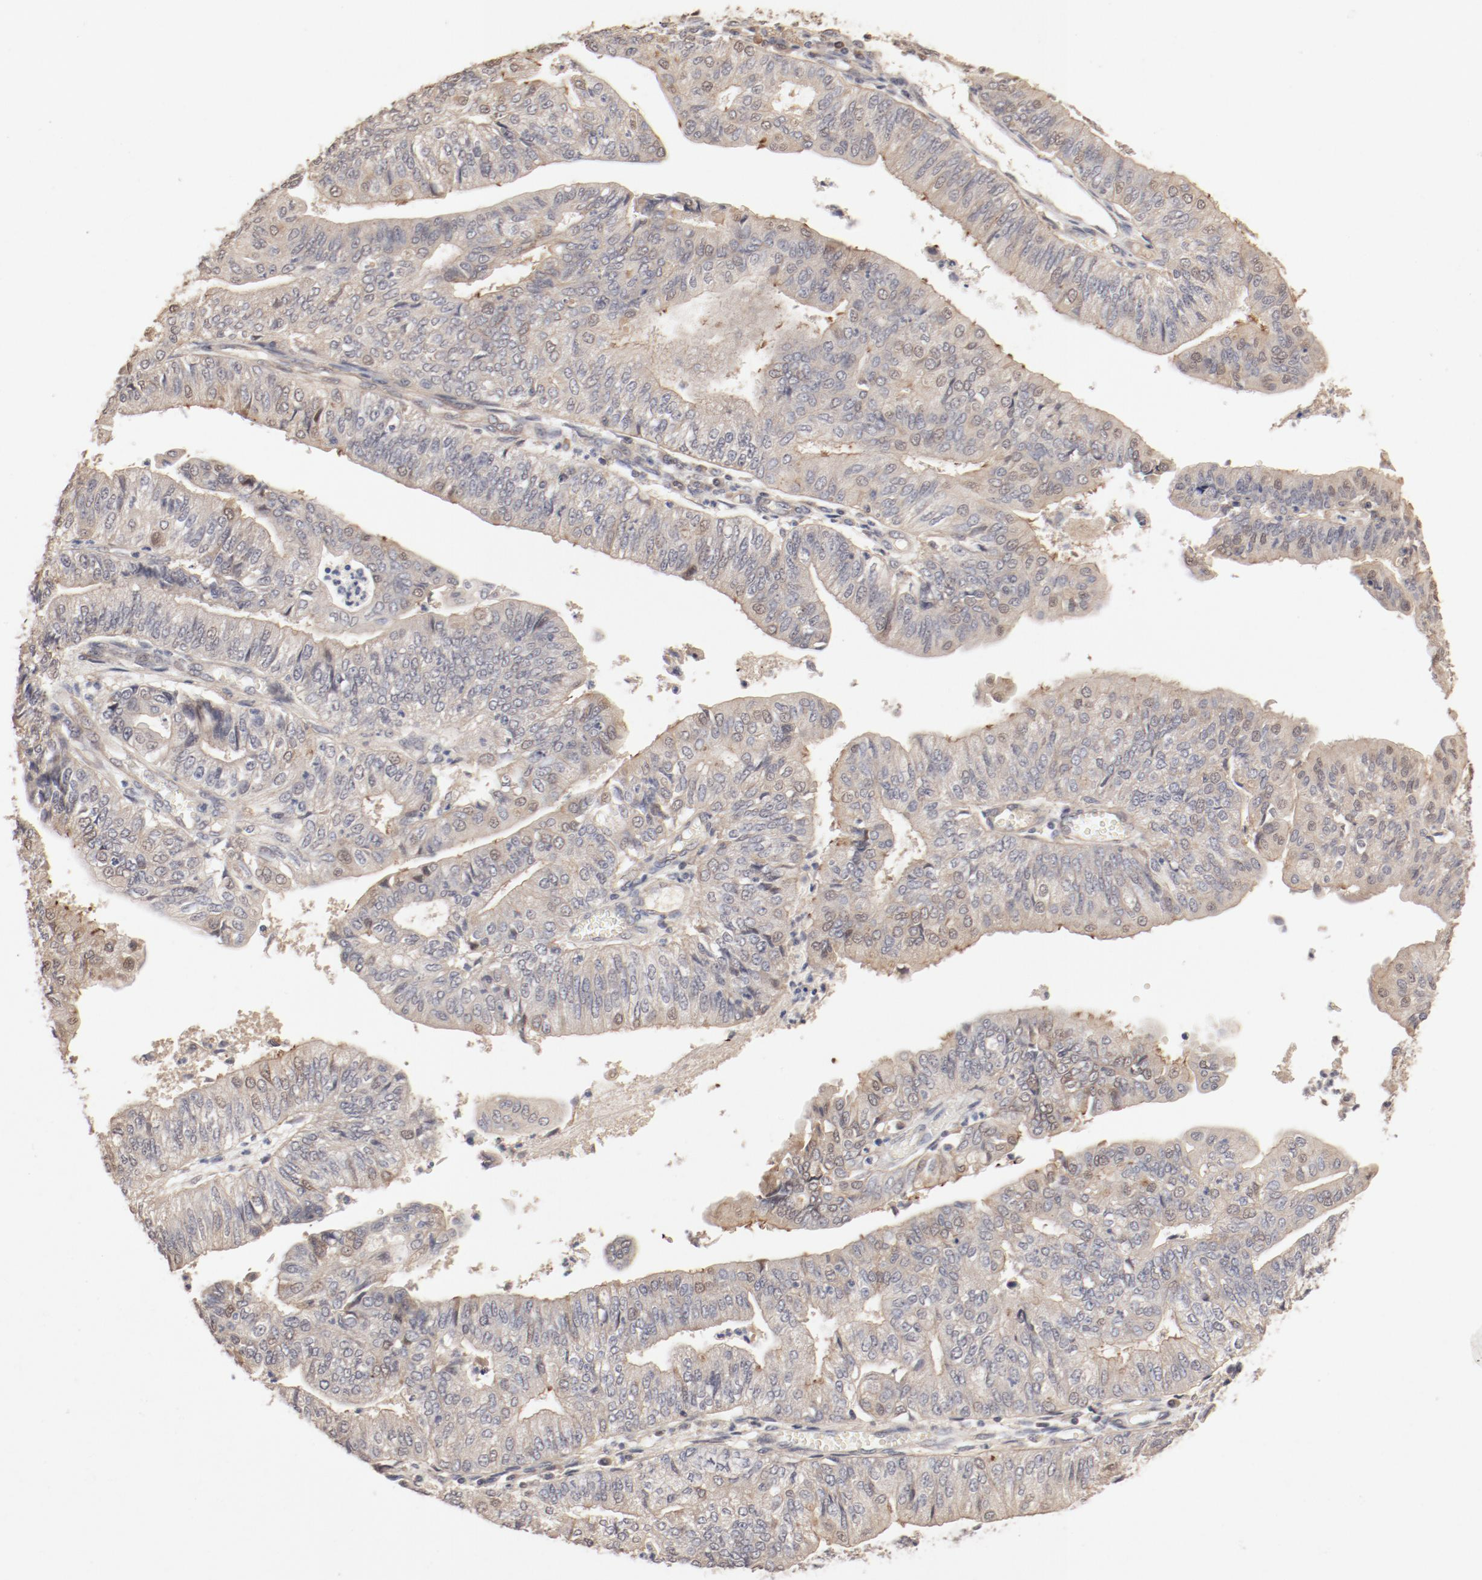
{"staining": {"intensity": "moderate", "quantity": ">75%", "location": "cytoplasmic/membranous,nuclear"}, "tissue": "endometrial cancer", "cell_type": "Tumor cells", "image_type": "cancer", "snomed": [{"axis": "morphology", "description": "Adenocarcinoma, NOS"}, {"axis": "topography", "description": "Endometrium"}], "caption": "An image of human endometrial cancer (adenocarcinoma) stained for a protein displays moderate cytoplasmic/membranous and nuclear brown staining in tumor cells.", "gene": "IL3RA", "patient": {"sex": "female", "age": 59}}